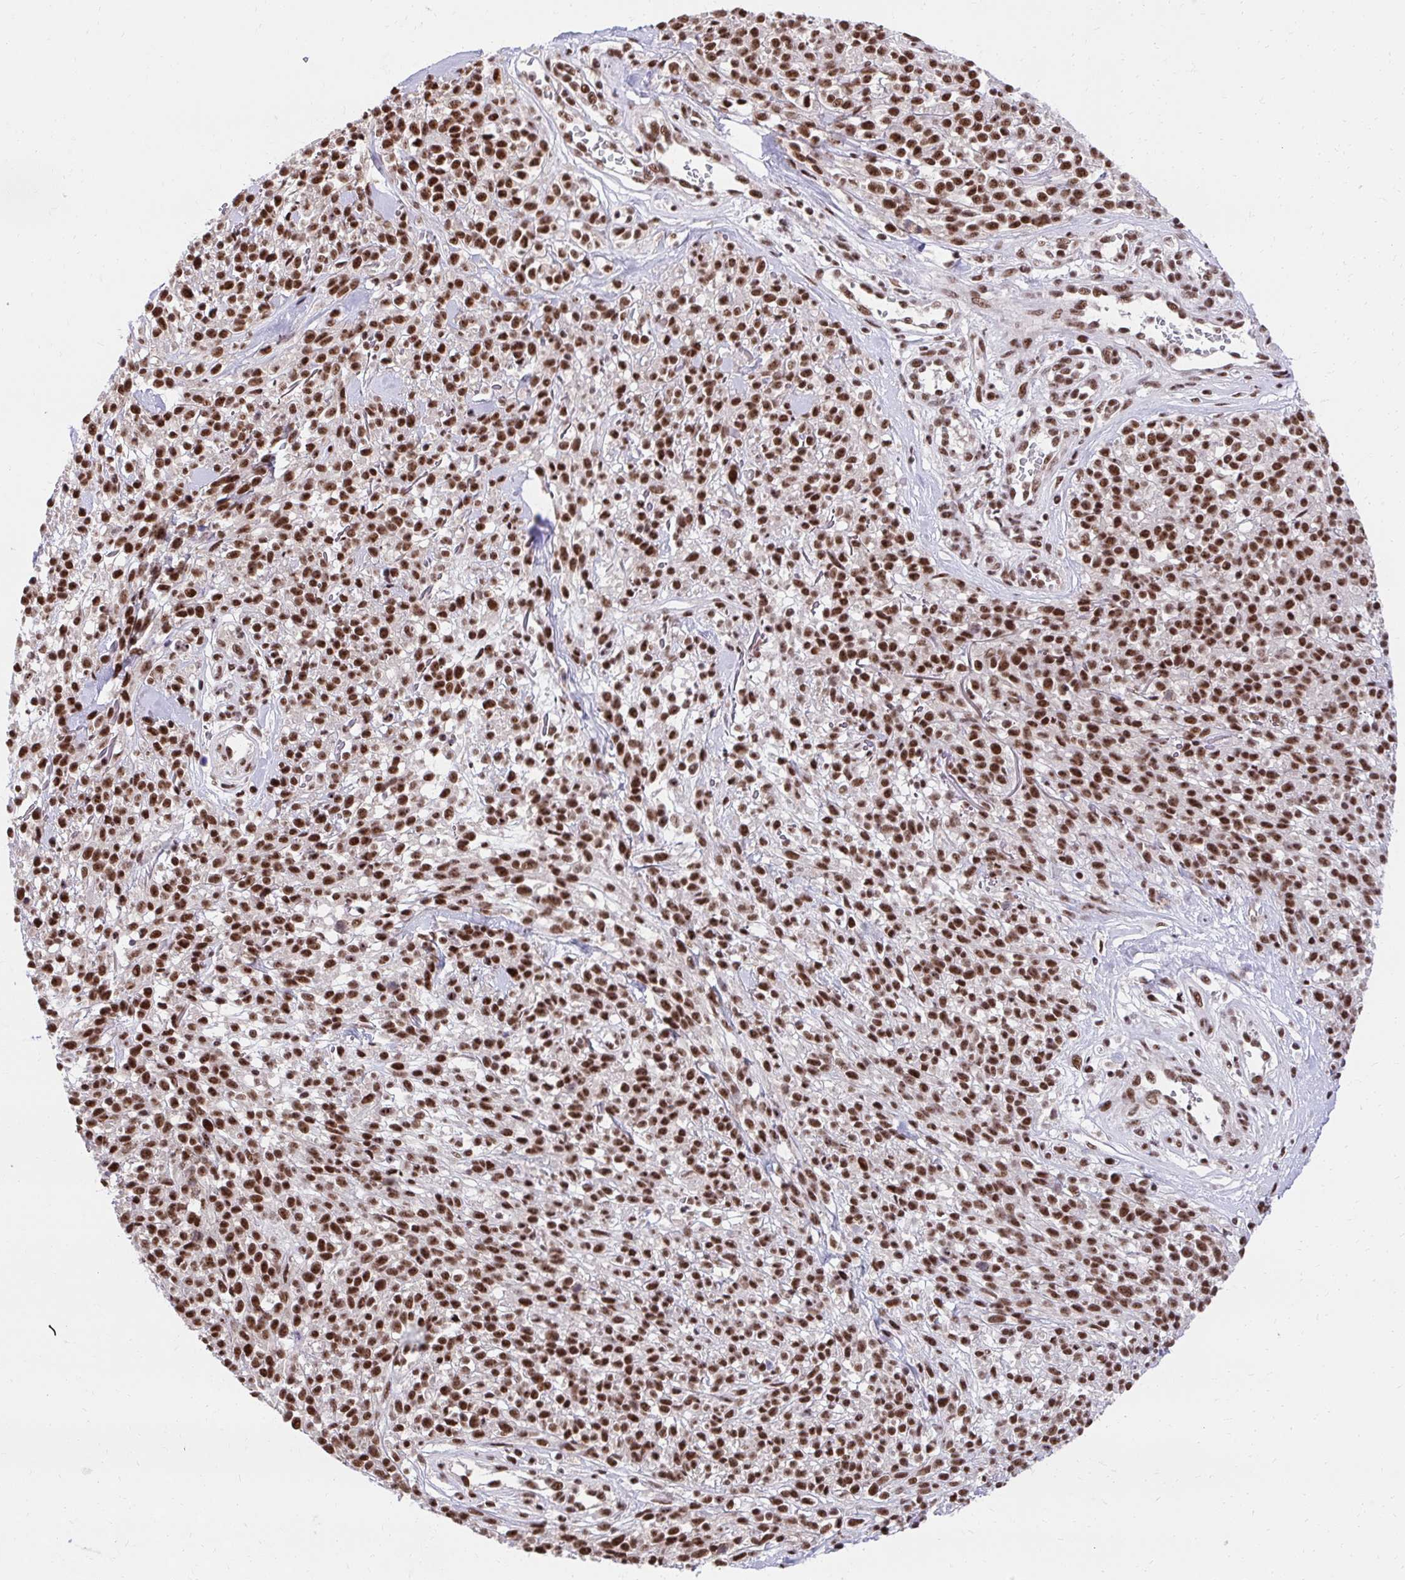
{"staining": {"intensity": "strong", "quantity": ">75%", "location": "nuclear"}, "tissue": "melanoma", "cell_type": "Tumor cells", "image_type": "cancer", "snomed": [{"axis": "morphology", "description": "Malignant melanoma, NOS"}, {"axis": "topography", "description": "Skin"}, {"axis": "topography", "description": "Skin of trunk"}], "caption": "This image shows malignant melanoma stained with immunohistochemistry to label a protein in brown. The nuclear of tumor cells show strong positivity for the protein. Nuclei are counter-stained blue.", "gene": "SYNE4", "patient": {"sex": "male", "age": 74}}